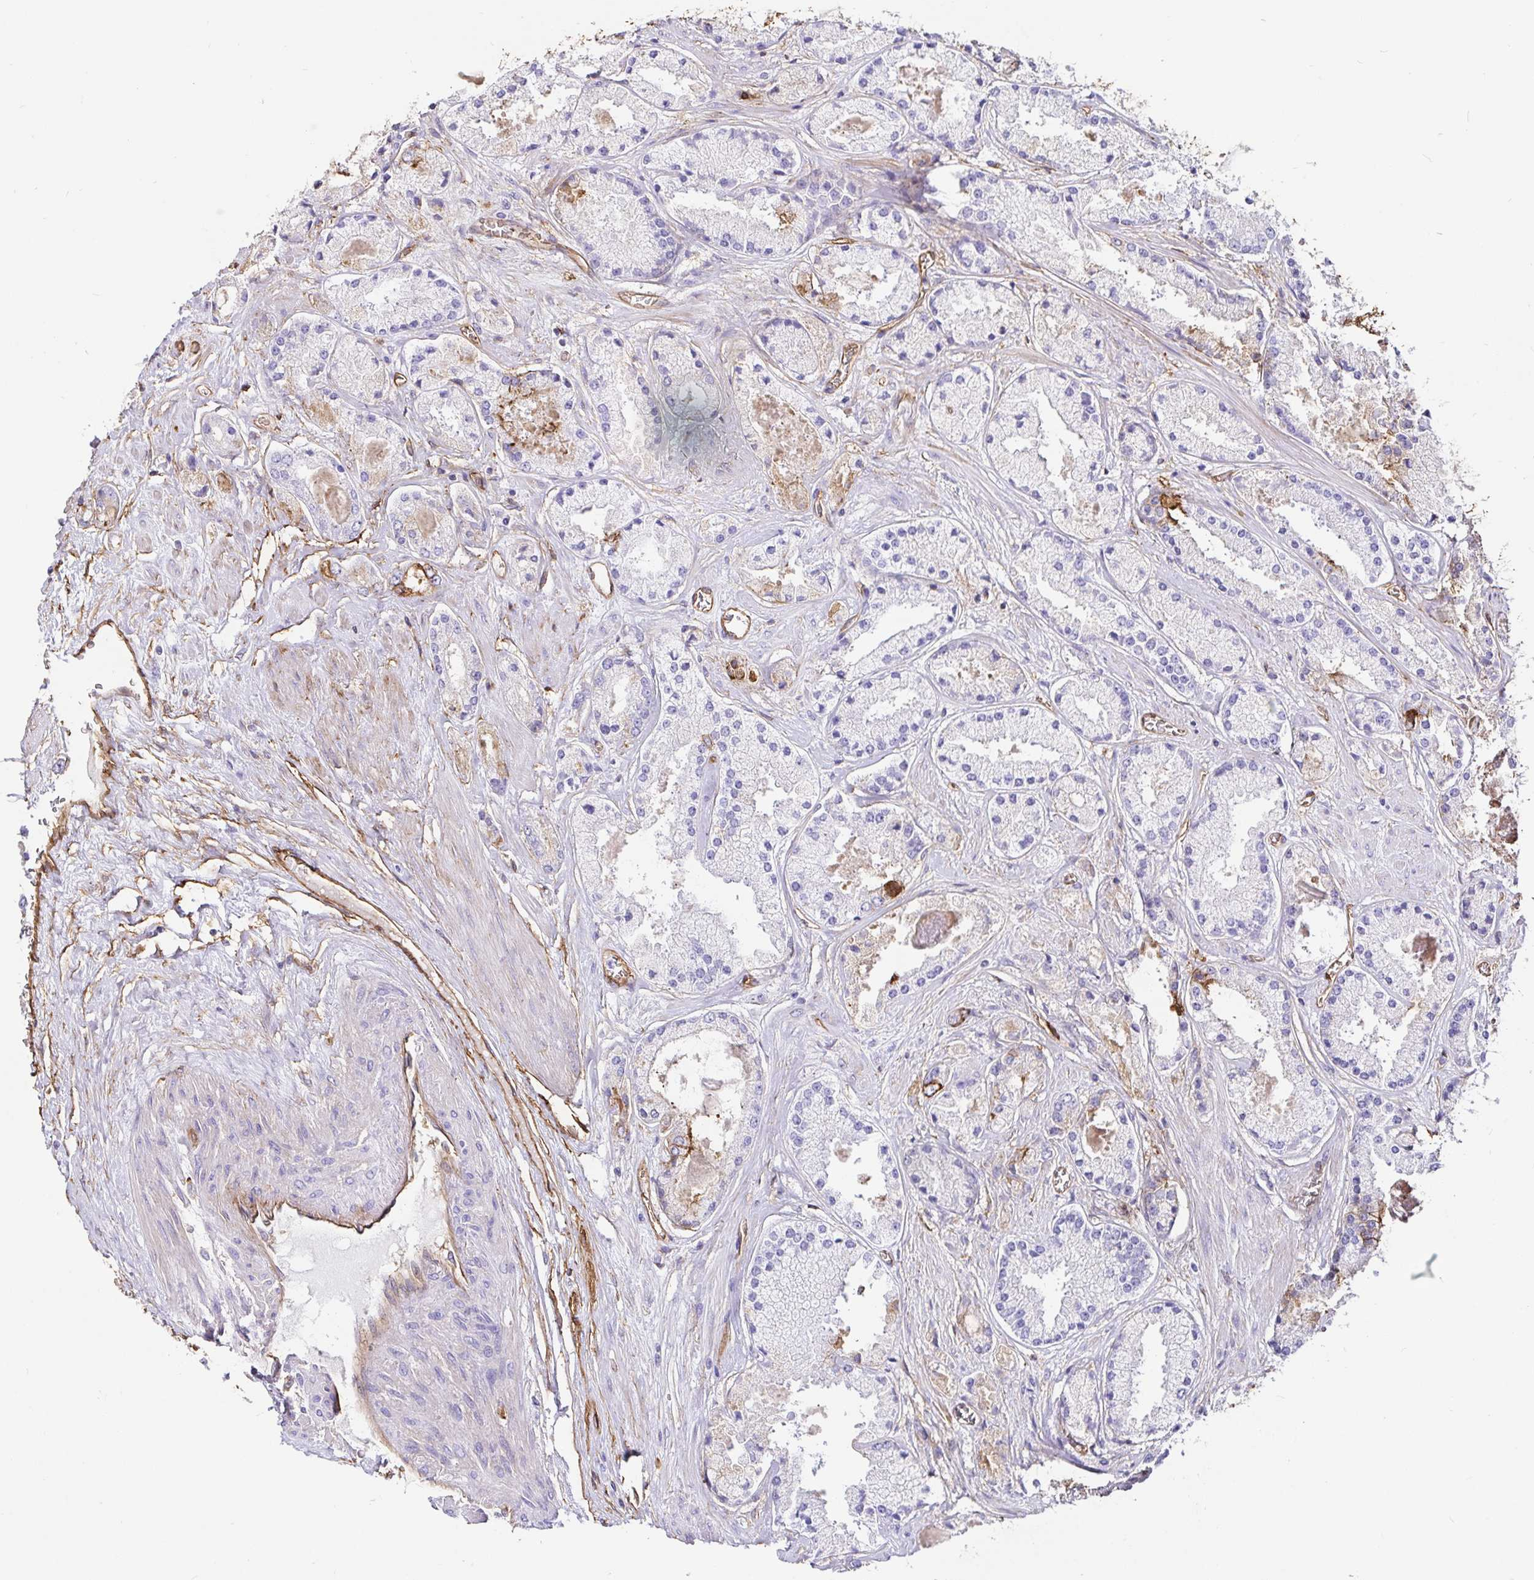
{"staining": {"intensity": "weak", "quantity": "<25%", "location": "cytoplasmic/membranous"}, "tissue": "prostate cancer", "cell_type": "Tumor cells", "image_type": "cancer", "snomed": [{"axis": "morphology", "description": "Adenocarcinoma, High grade"}, {"axis": "topography", "description": "Prostate"}], "caption": "Tumor cells show no significant protein positivity in adenocarcinoma (high-grade) (prostate).", "gene": "ANXA2", "patient": {"sex": "male", "age": 67}}